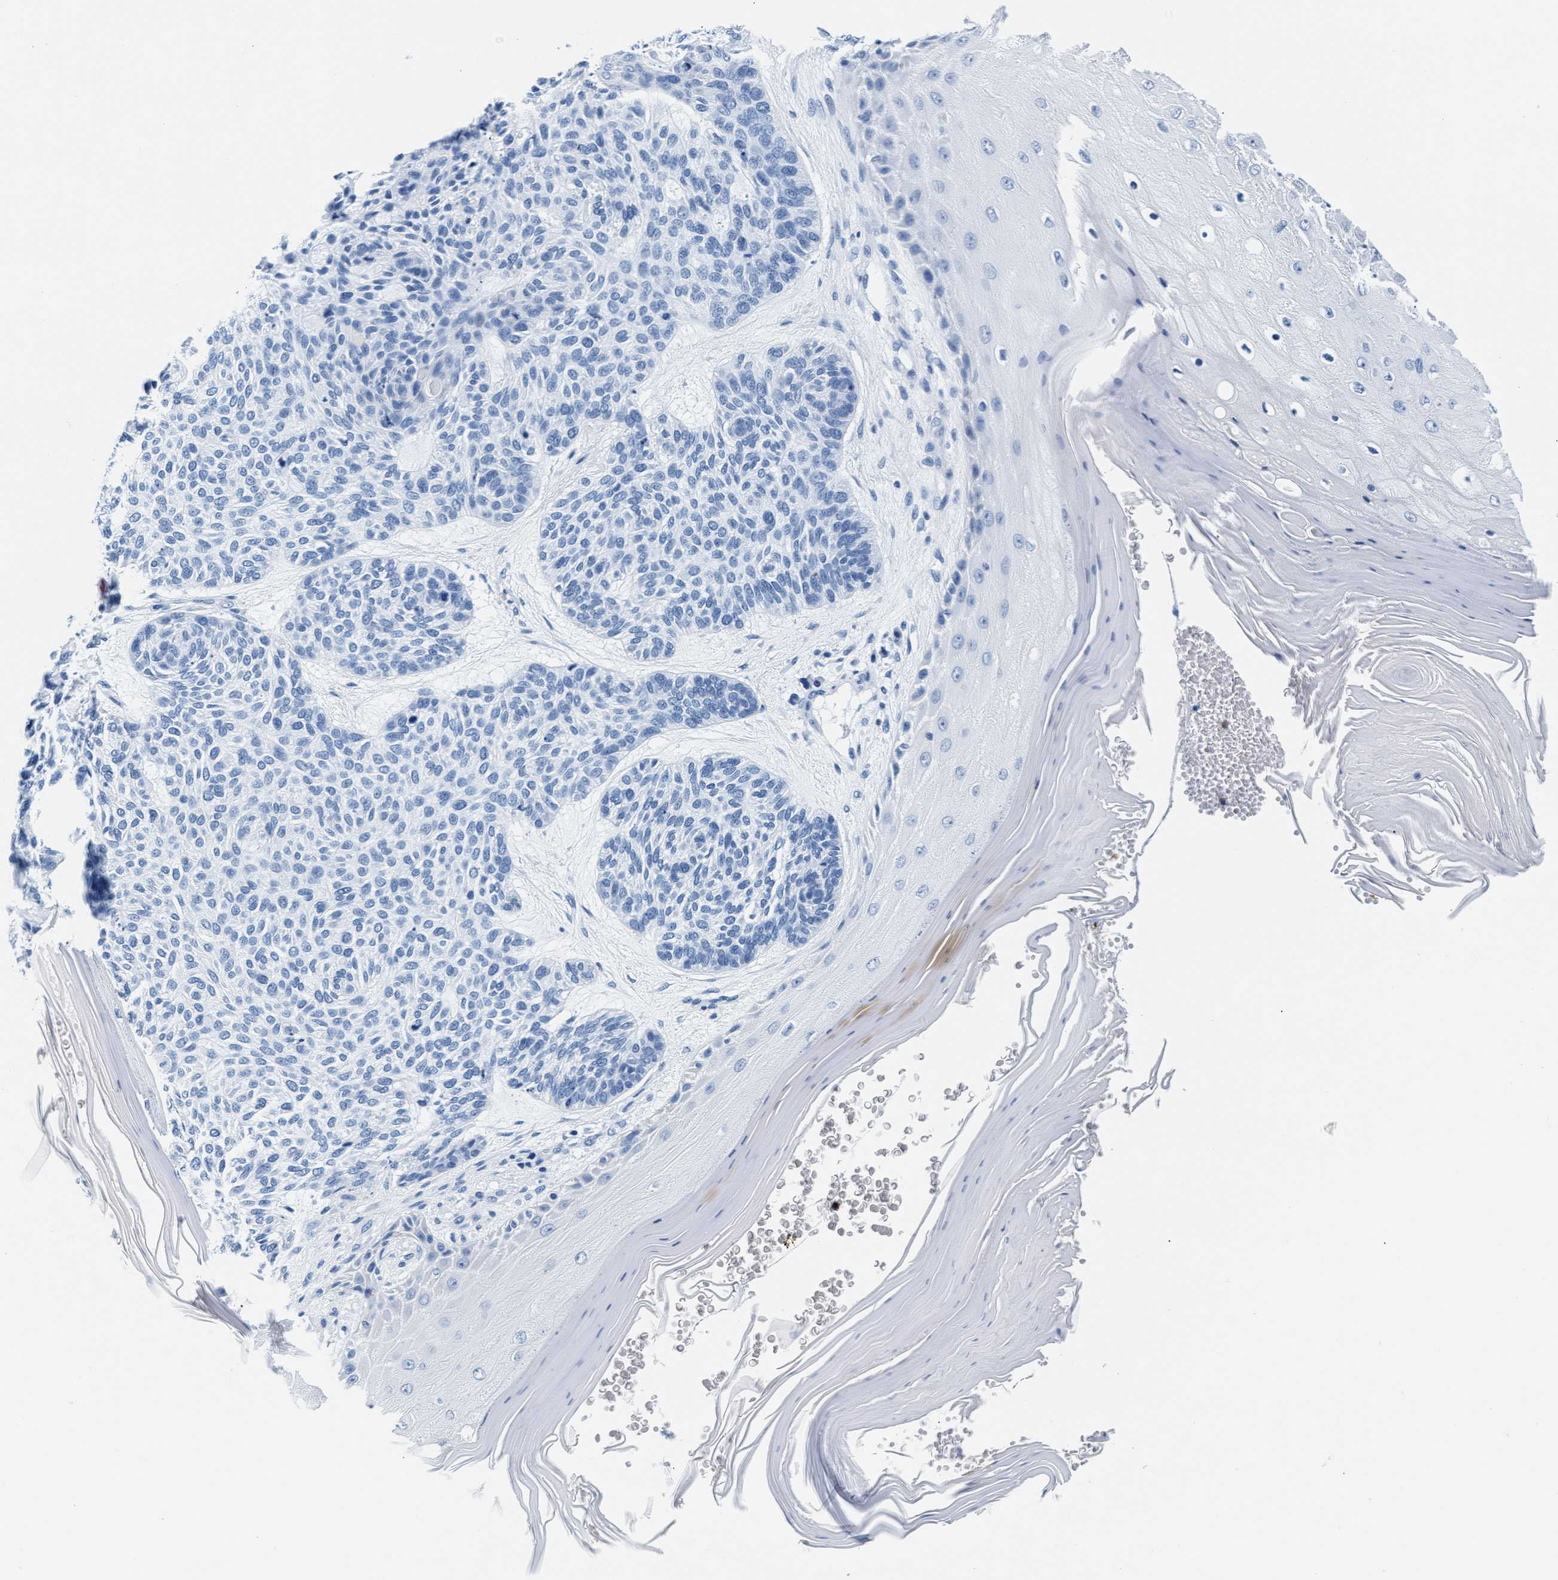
{"staining": {"intensity": "negative", "quantity": "none", "location": "none"}, "tissue": "skin cancer", "cell_type": "Tumor cells", "image_type": "cancer", "snomed": [{"axis": "morphology", "description": "Basal cell carcinoma"}, {"axis": "topography", "description": "Skin"}], "caption": "High power microscopy image of an immunohistochemistry image of skin cancer, revealing no significant expression in tumor cells.", "gene": "MMP8", "patient": {"sex": "male", "age": 55}}